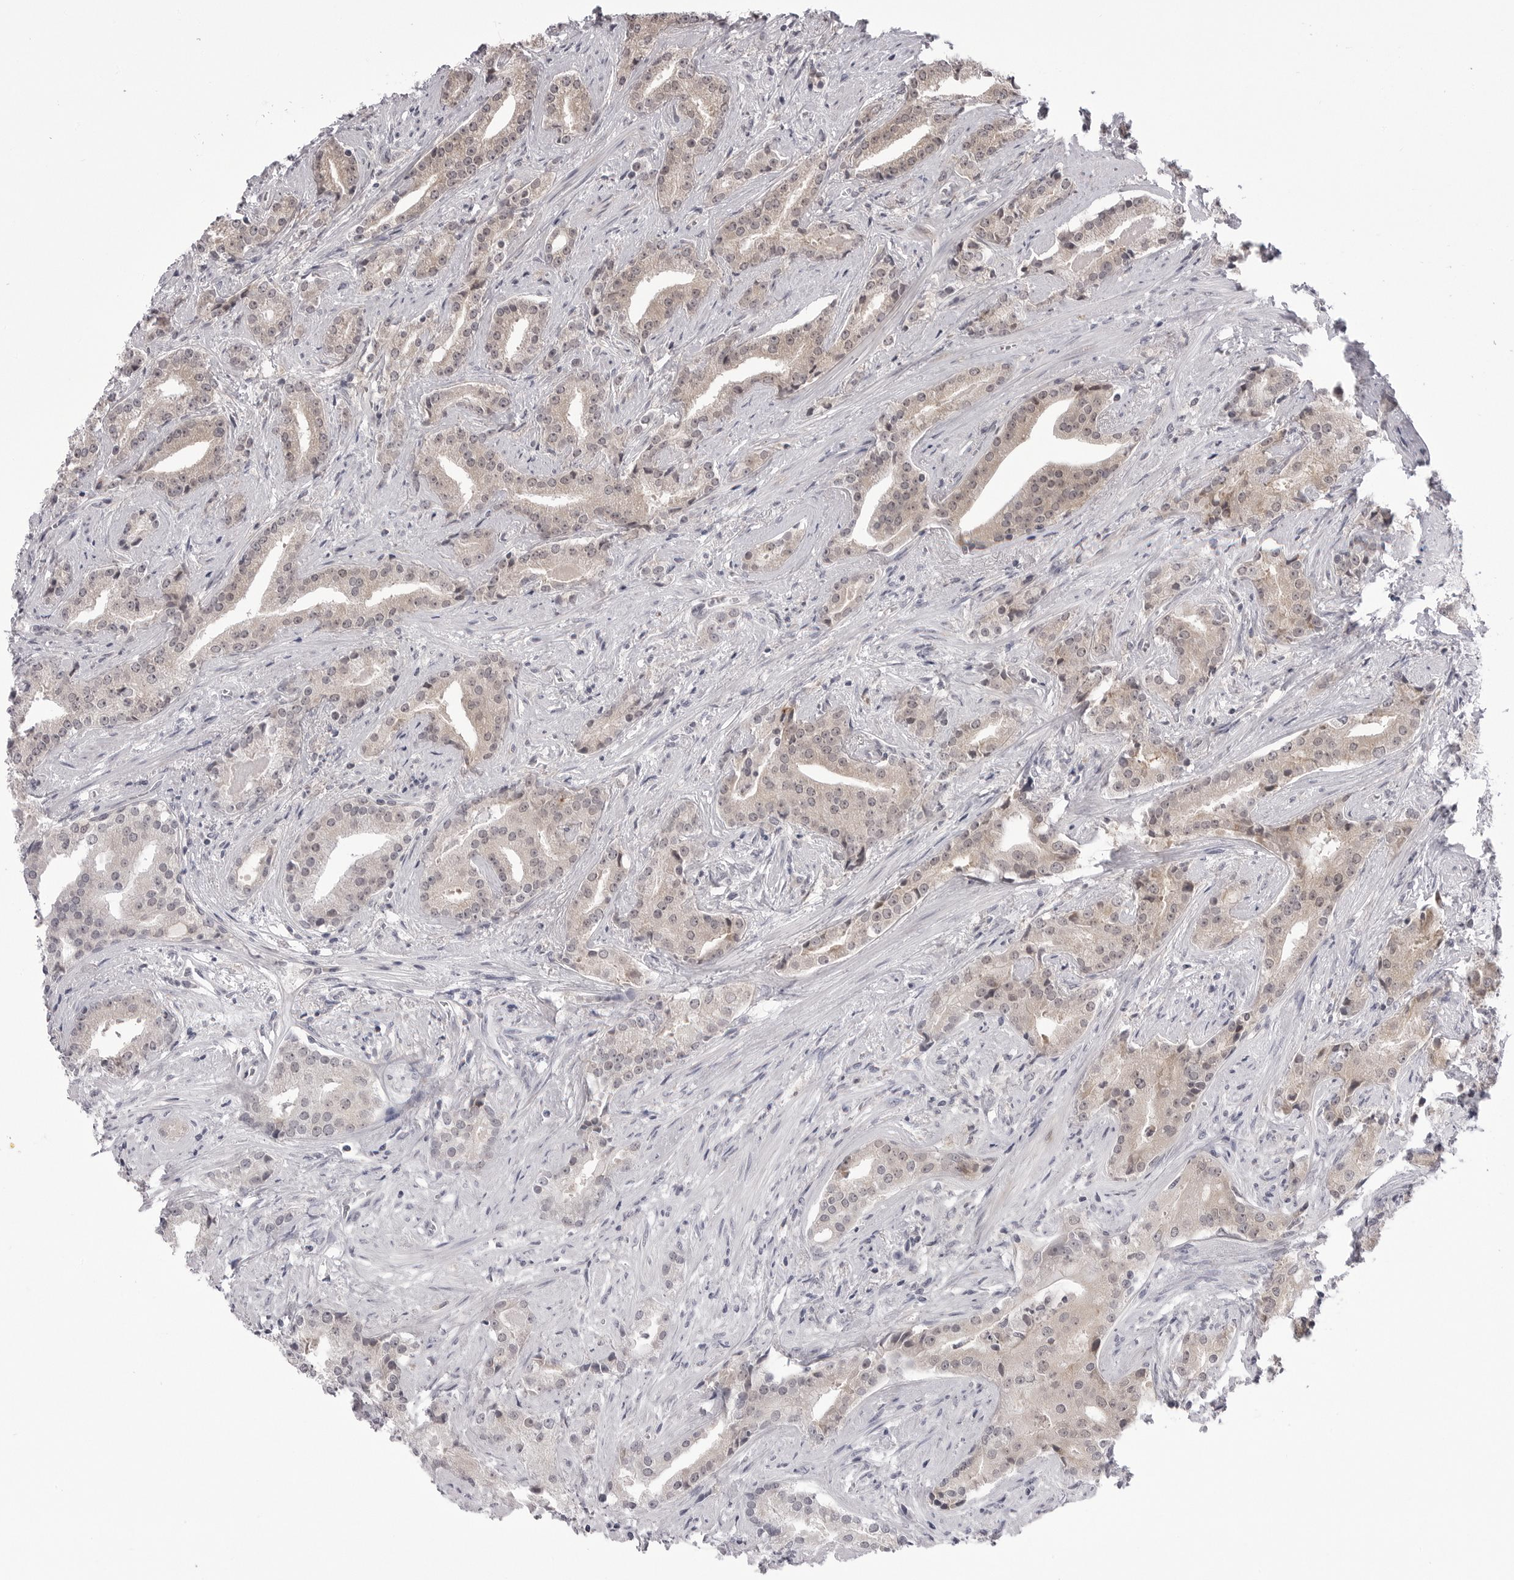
{"staining": {"intensity": "weak", "quantity": "25%-75%", "location": "cytoplasmic/membranous"}, "tissue": "prostate cancer", "cell_type": "Tumor cells", "image_type": "cancer", "snomed": [{"axis": "morphology", "description": "Adenocarcinoma, Low grade"}, {"axis": "topography", "description": "Prostate"}], "caption": "Immunohistochemical staining of human prostate cancer (low-grade adenocarcinoma) displays low levels of weak cytoplasmic/membranous staining in approximately 25%-75% of tumor cells. The staining was performed using DAB, with brown indicating positive protein expression. Nuclei are stained blue with hematoxylin.", "gene": "PTK2B", "patient": {"sex": "male", "age": 67}}